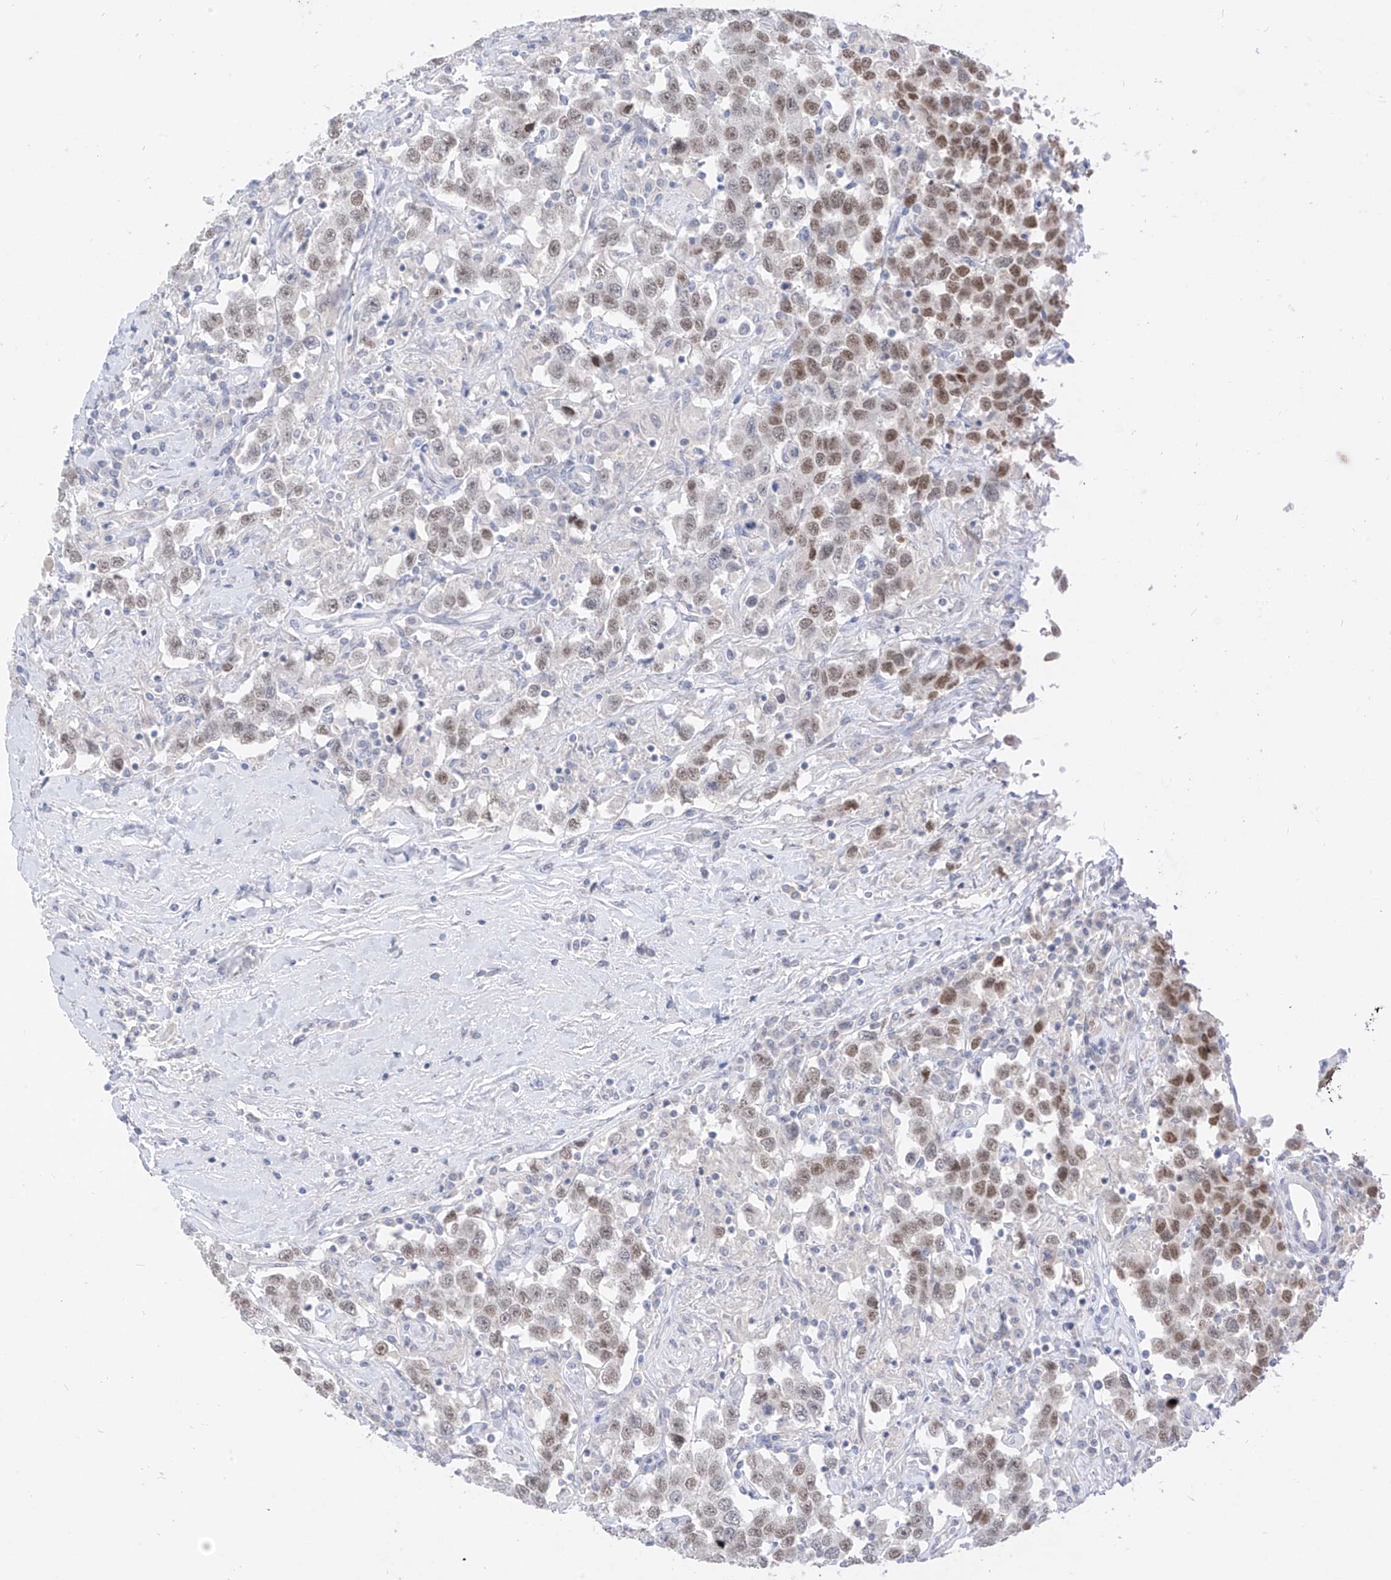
{"staining": {"intensity": "moderate", "quantity": "25%-75%", "location": "nuclear"}, "tissue": "testis cancer", "cell_type": "Tumor cells", "image_type": "cancer", "snomed": [{"axis": "morphology", "description": "Seminoma, NOS"}, {"axis": "topography", "description": "Testis"}], "caption": "Immunohistochemistry (IHC) of seminoma (testis) reveals medium levels of moderate nuclear expression in approximately 25%-75% of tumor cells. The protein is stained brown, and the nuclei are stained in blue (DAB IHC with brightfield microscopy, high magnification).", "gene": "BARX2", "patient": {"sex": "male", "age": 41}}